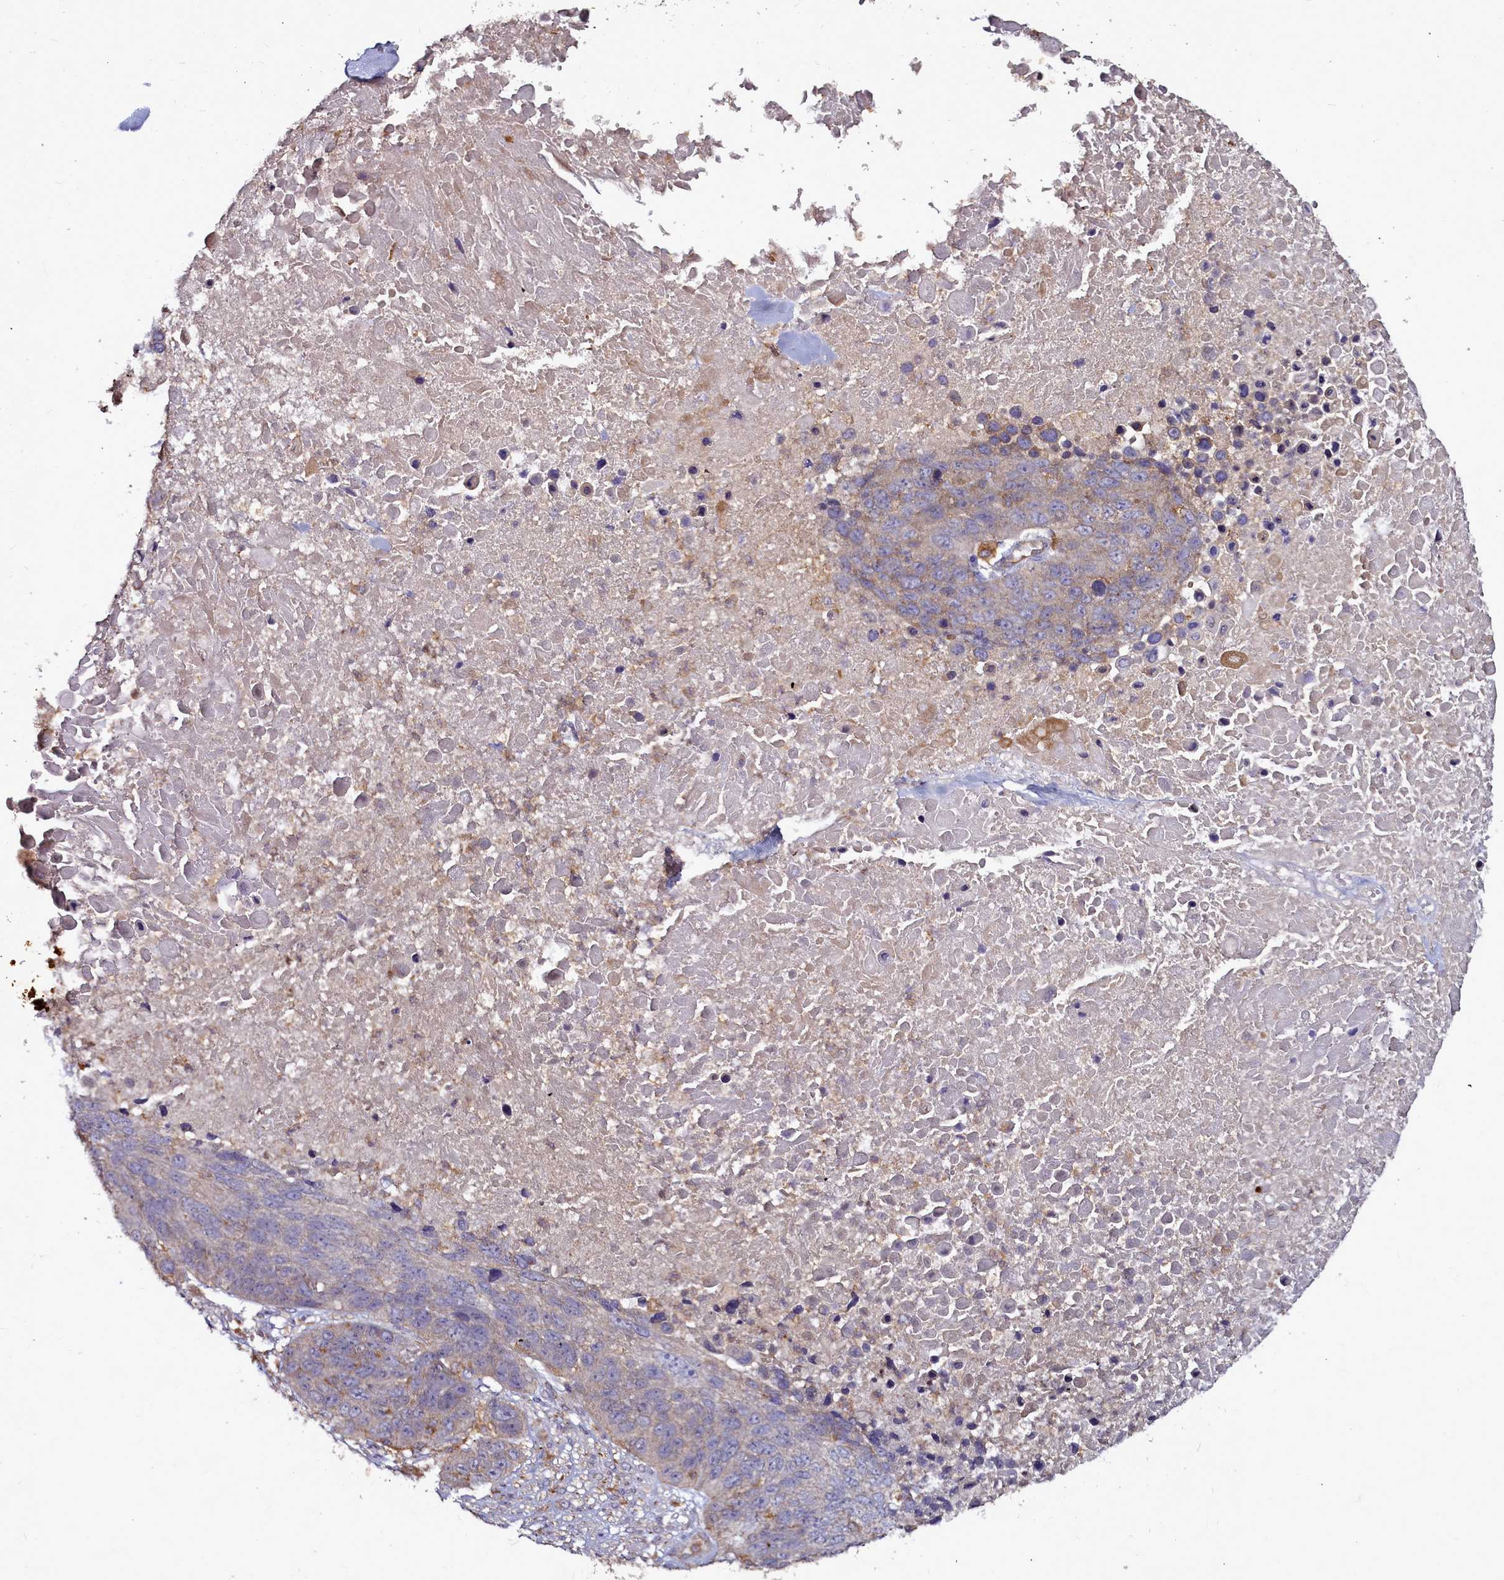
{"staining": {"intensity": "weak", "quantity": "<25%", "location": "cytoplasmic/membranous"}, "tissue": "lung cancer", "cell_type": "Tumor cells", "image_type": "cancer", "snomed": [{"axis": "morphology", "description": "Normal tissue, NOS"}, {"axis": "morphology", "description": "Squamous cell carcinoma, NOS"}, {"axis": "topography", "description": "Lymph node"}, {"axis": "topography", "description": "Lung"}], "caption": "There is no significant expression in tumor cells of lung squamous cell carcinoma.", "gene": "NCKAP1L", "patient": {"sex": "male", "age": 66}}